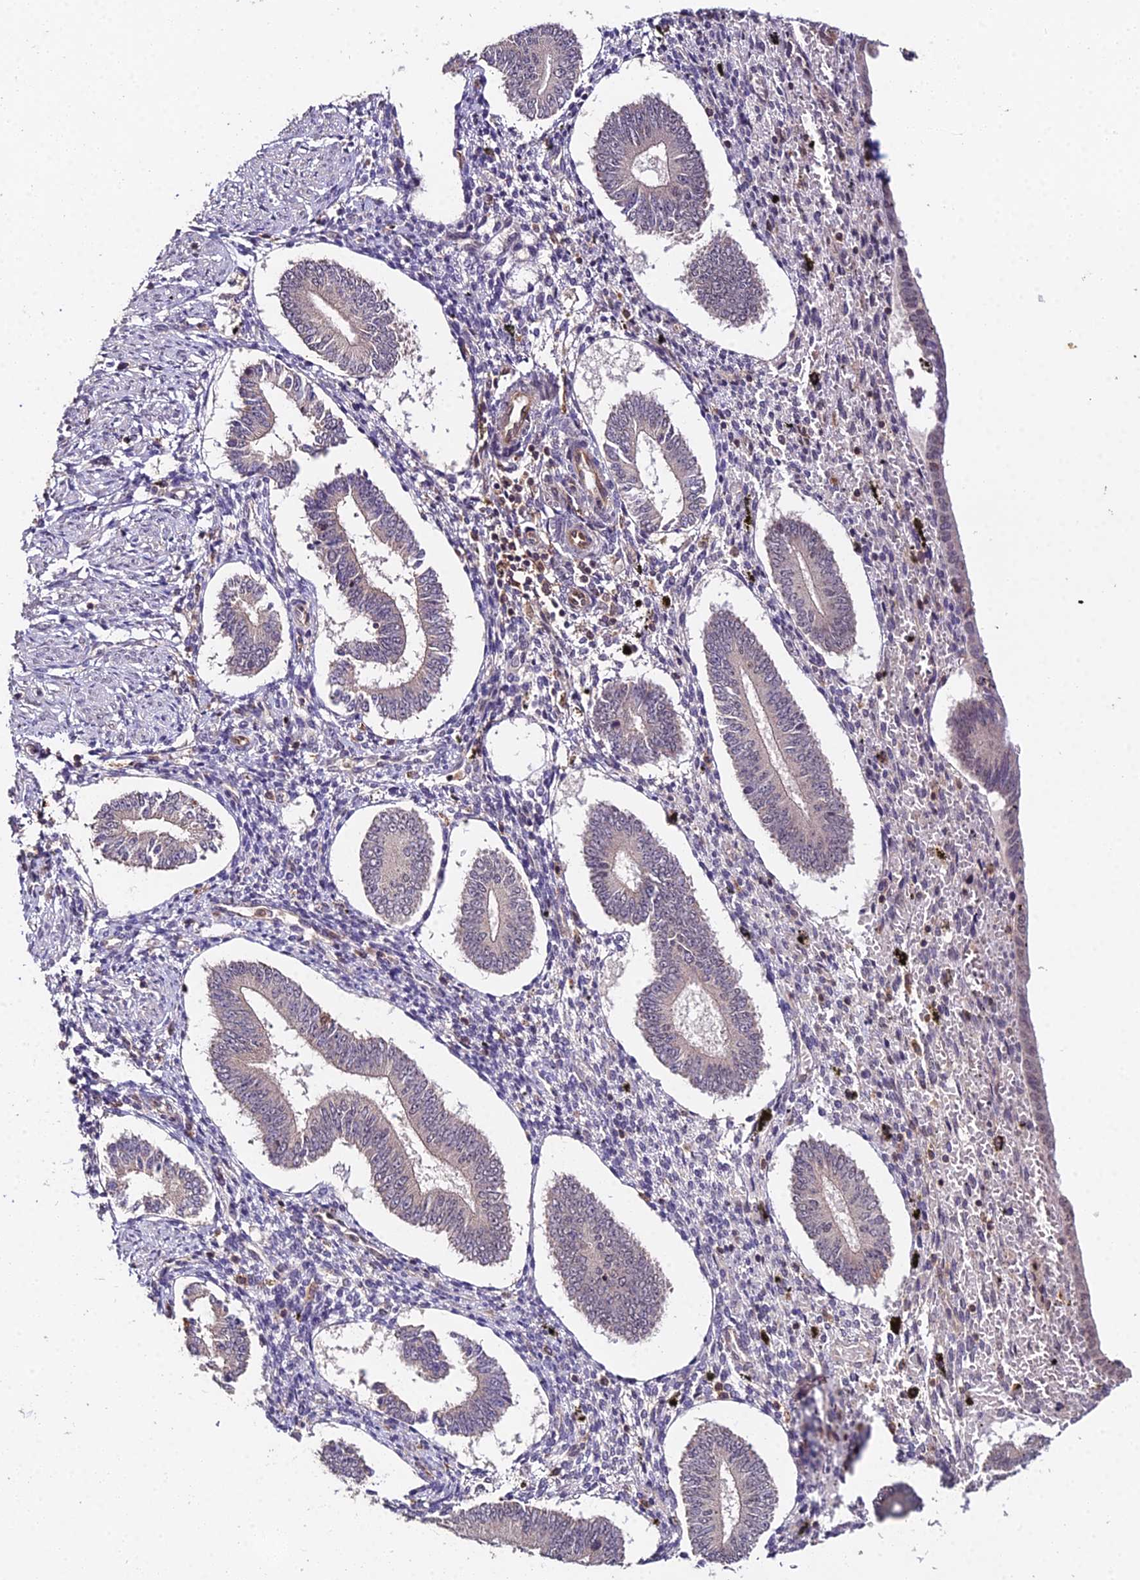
{"staining": {"intensity": "negative", "quantity": "none", "location": "none"}, "tissue": "endometrium", "cell_type": "Cells in endometrial stroma", "image_type": "normal", "snomed": [{"axis": "morphology", "description": "Normal tissue, NOS"}, {"axis": "topography", "description": "Endometrium"}], "caption": "The micrograph reveals no significant staining in cells in endometrial stroma of endometrium.", "gene": "TPRX1", "patient": {"sex": "female", "age": 42}}